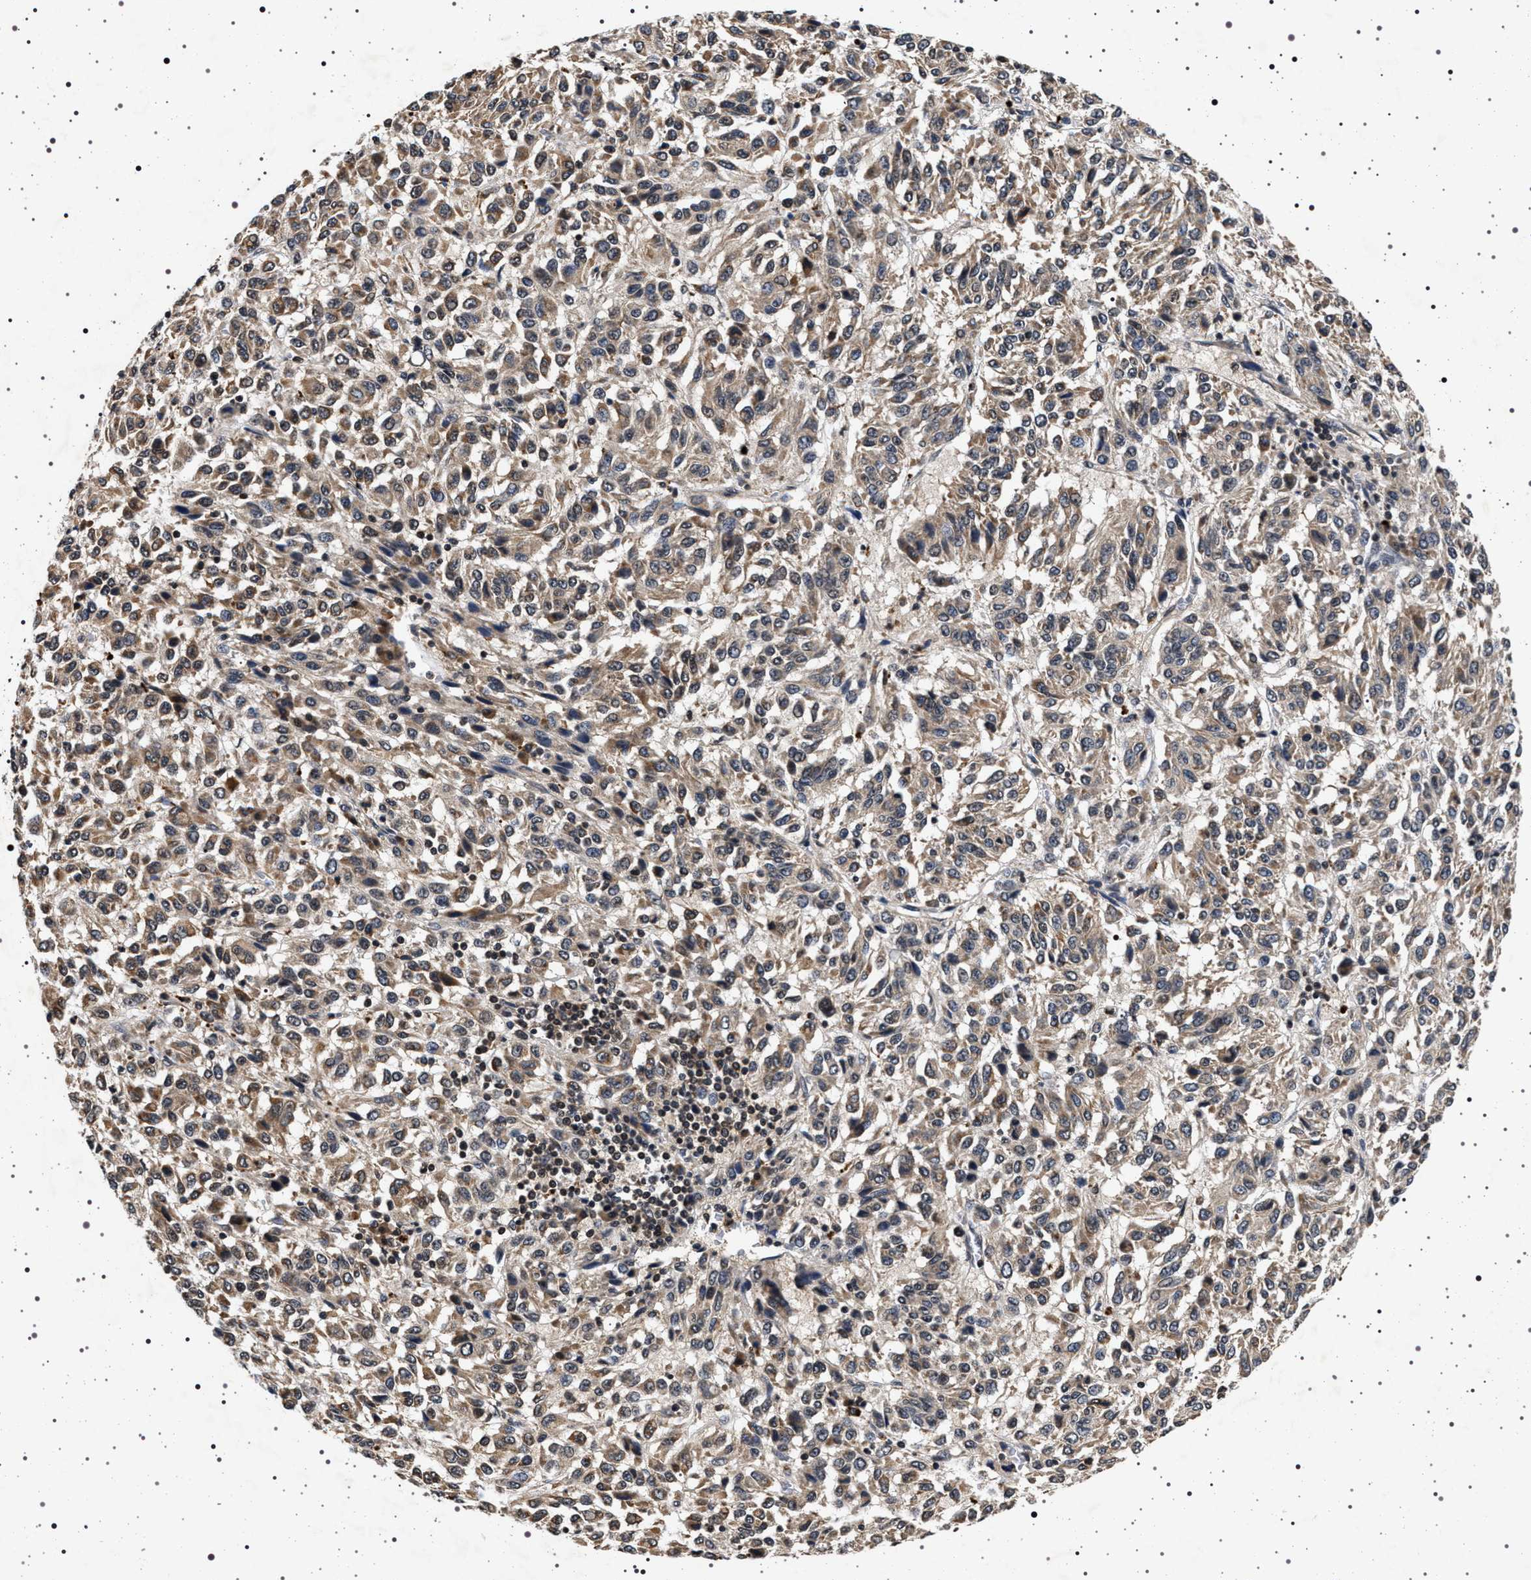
{"staining": {"intensity": "weak", "quantity": ">75%", "location": "cytoplasmic/membranous"}, "tissue": "melanoma", "cell_type": "Tumor cells", "image_type": "cancer", "snomed": [{"axis": "morphology", "description": "Malignant melanoma, Metastatic site"}, {"axis": "topography", "description": "Lung"}], "caption": "The image shows a brown stain indicating the presence of a protein in the cytoplasmic/membranous of tumor cells in melanoma.", "gene": "CDKN1B", "patient": {"sex": "male", "age": 64}}